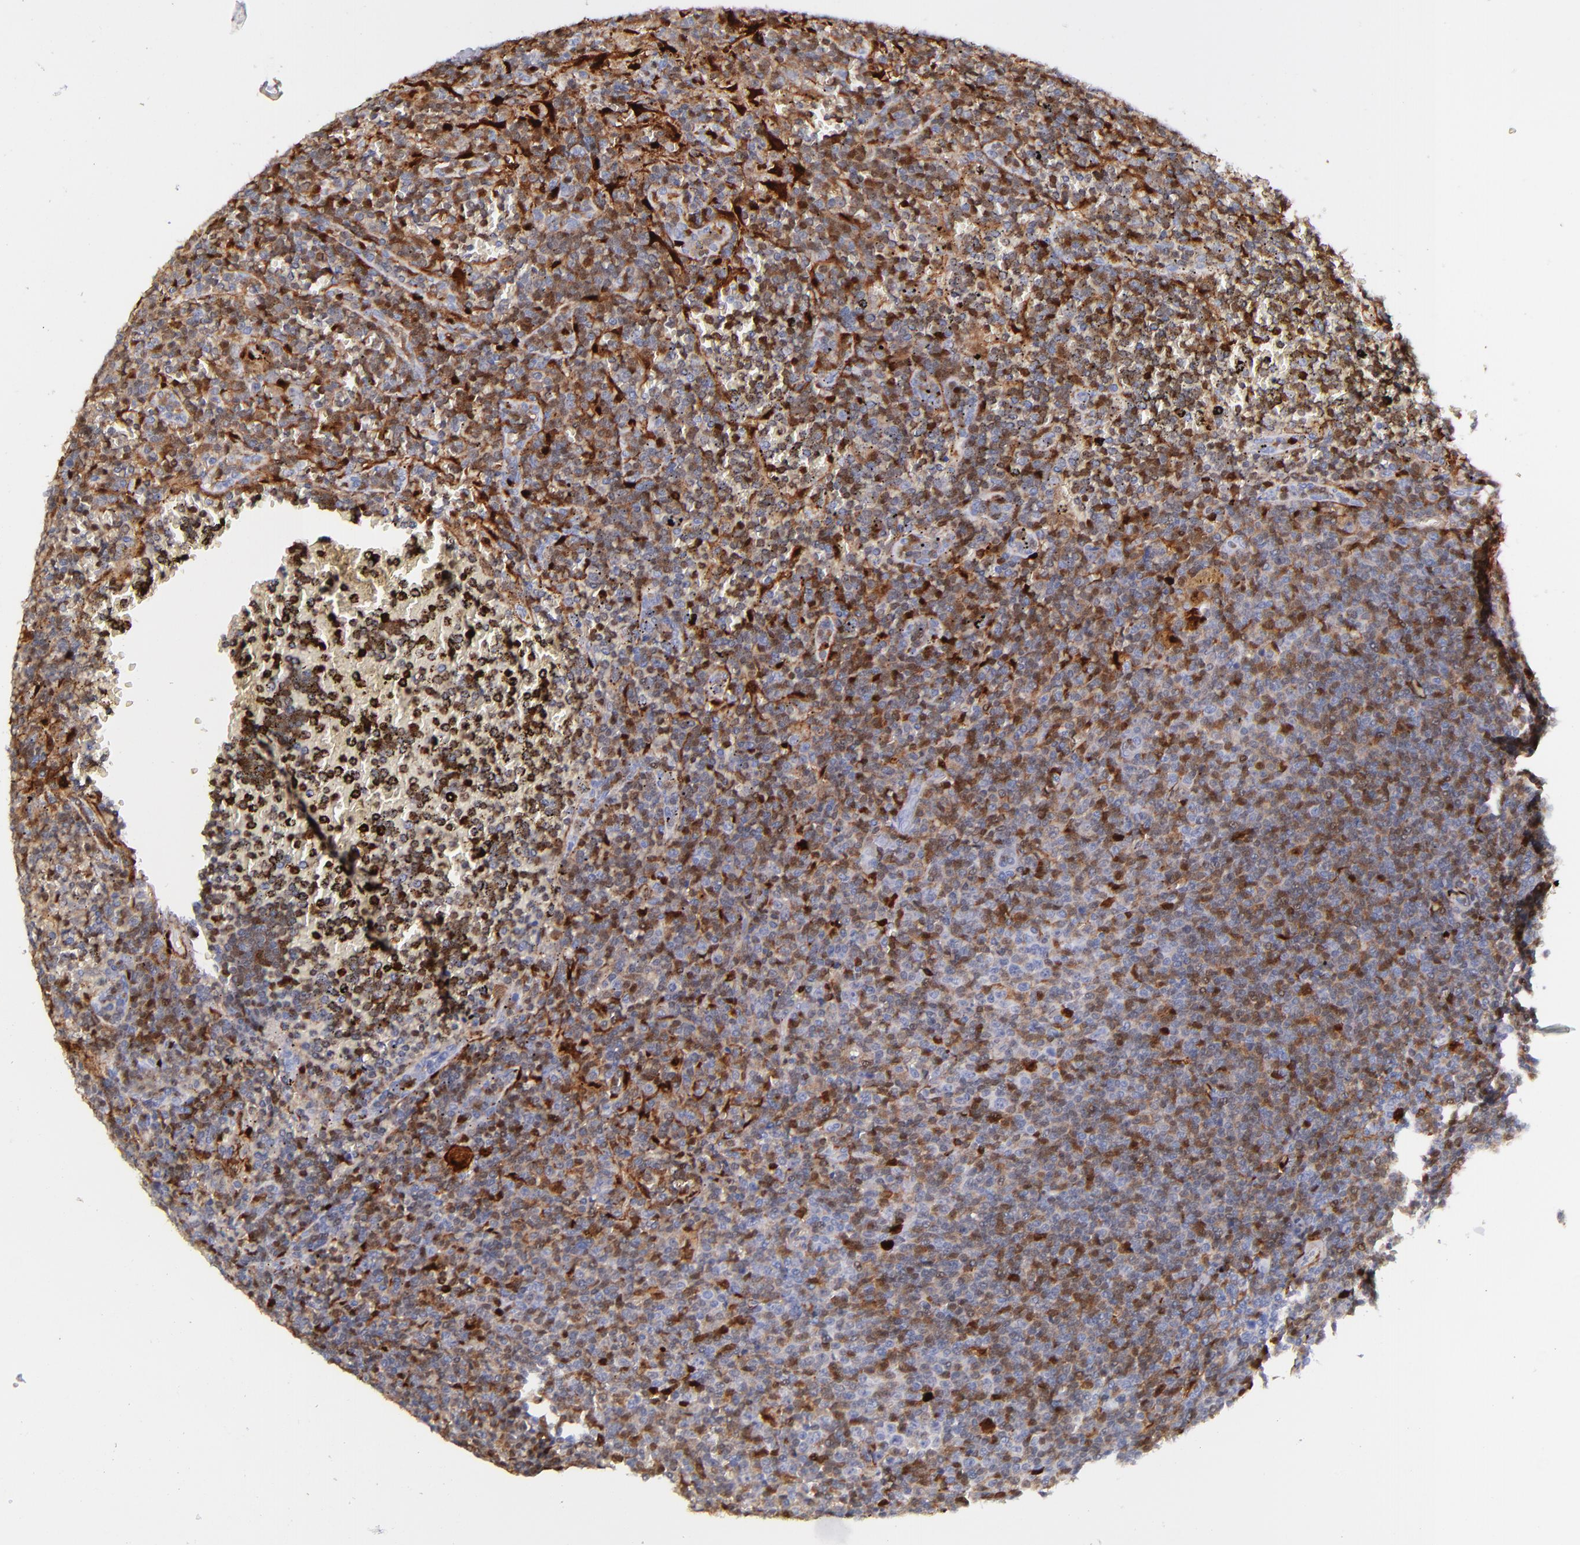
{"staining": {"intensity": "weak", "quantity": "25%-75%", "location": "cytoplasmic/membranous"}, "tissue": "lymphoma", "cell_type": "Tumor cells", "image_type": "cancer", "snomed": [{"axis": "morphology", "description": "Malignant lymphoma, non-Hodgkin's type, Low grade"}, {"axis": "topography", "description": "Spleen"}], "caption": "Protein expression analysis of lymphoma exhibits weak cytoplasmic/membranous positivity in approximately 25%-75% of tumor cells.", "gene": "LGALS1", "patient": {"sex": "male", "age": 80}}